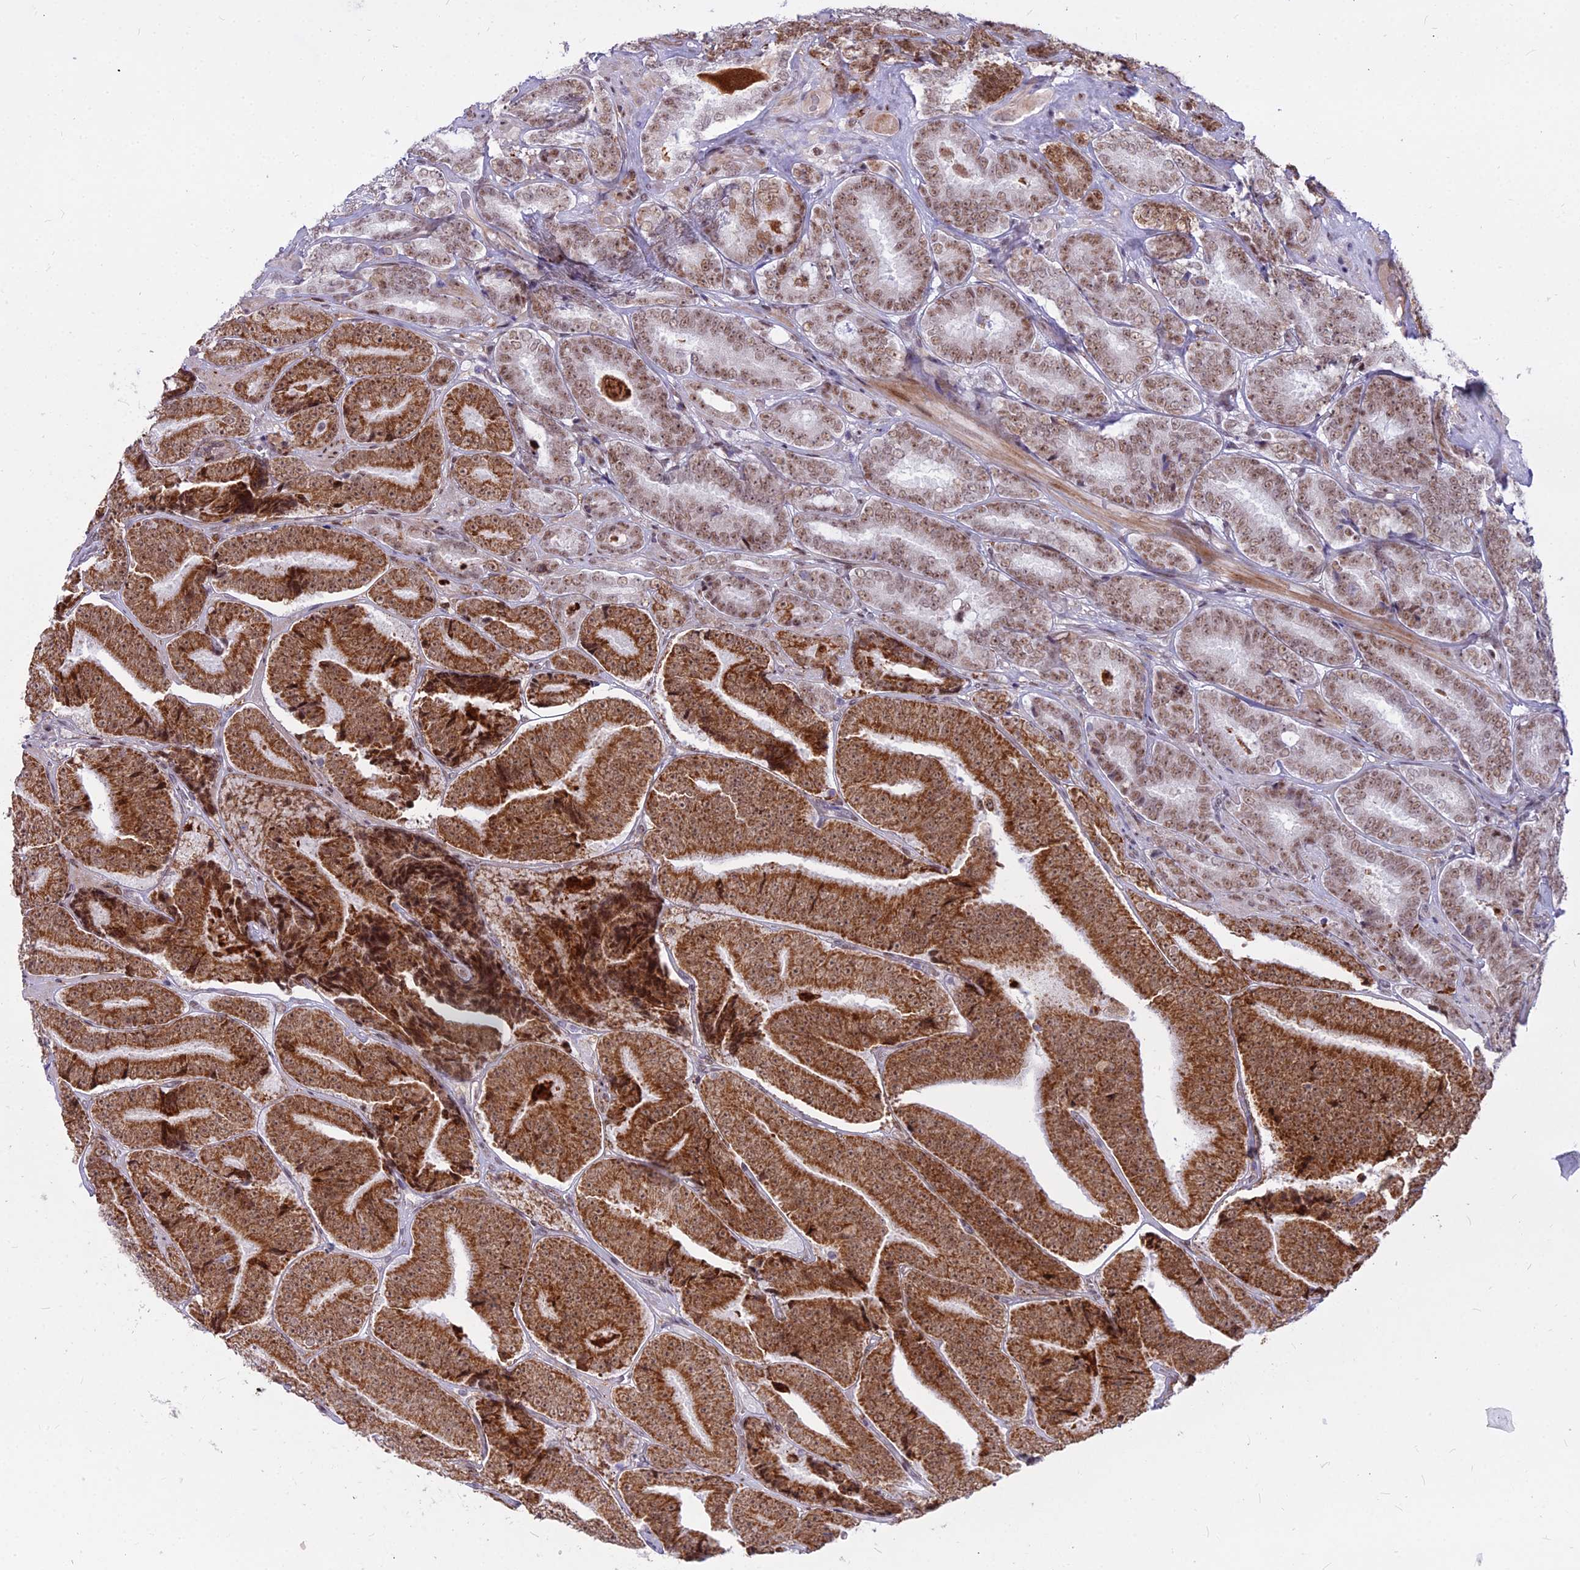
{"staining": {"intensity": "moderate", "quantity": ">75%", "location": "cytoplasmic/membranous,nuclear"}, "tissue": "prostate cancer", "cell_type": "Tumor cells", "image_type": "cancer", "snomed": [{"axis": "morphology", "description": "Adenocarcinoma, High grade"}, {"axis": "topography", "description": "Prostate"}], "caption": "Prostate cancer stained with a brown dye shows moderate cytoplasmic/membranous and nuclear positive staining in approximately >75% of tumor cells.", "gene": "ALG10", "patient": {"sex": "male", "age": 72}}